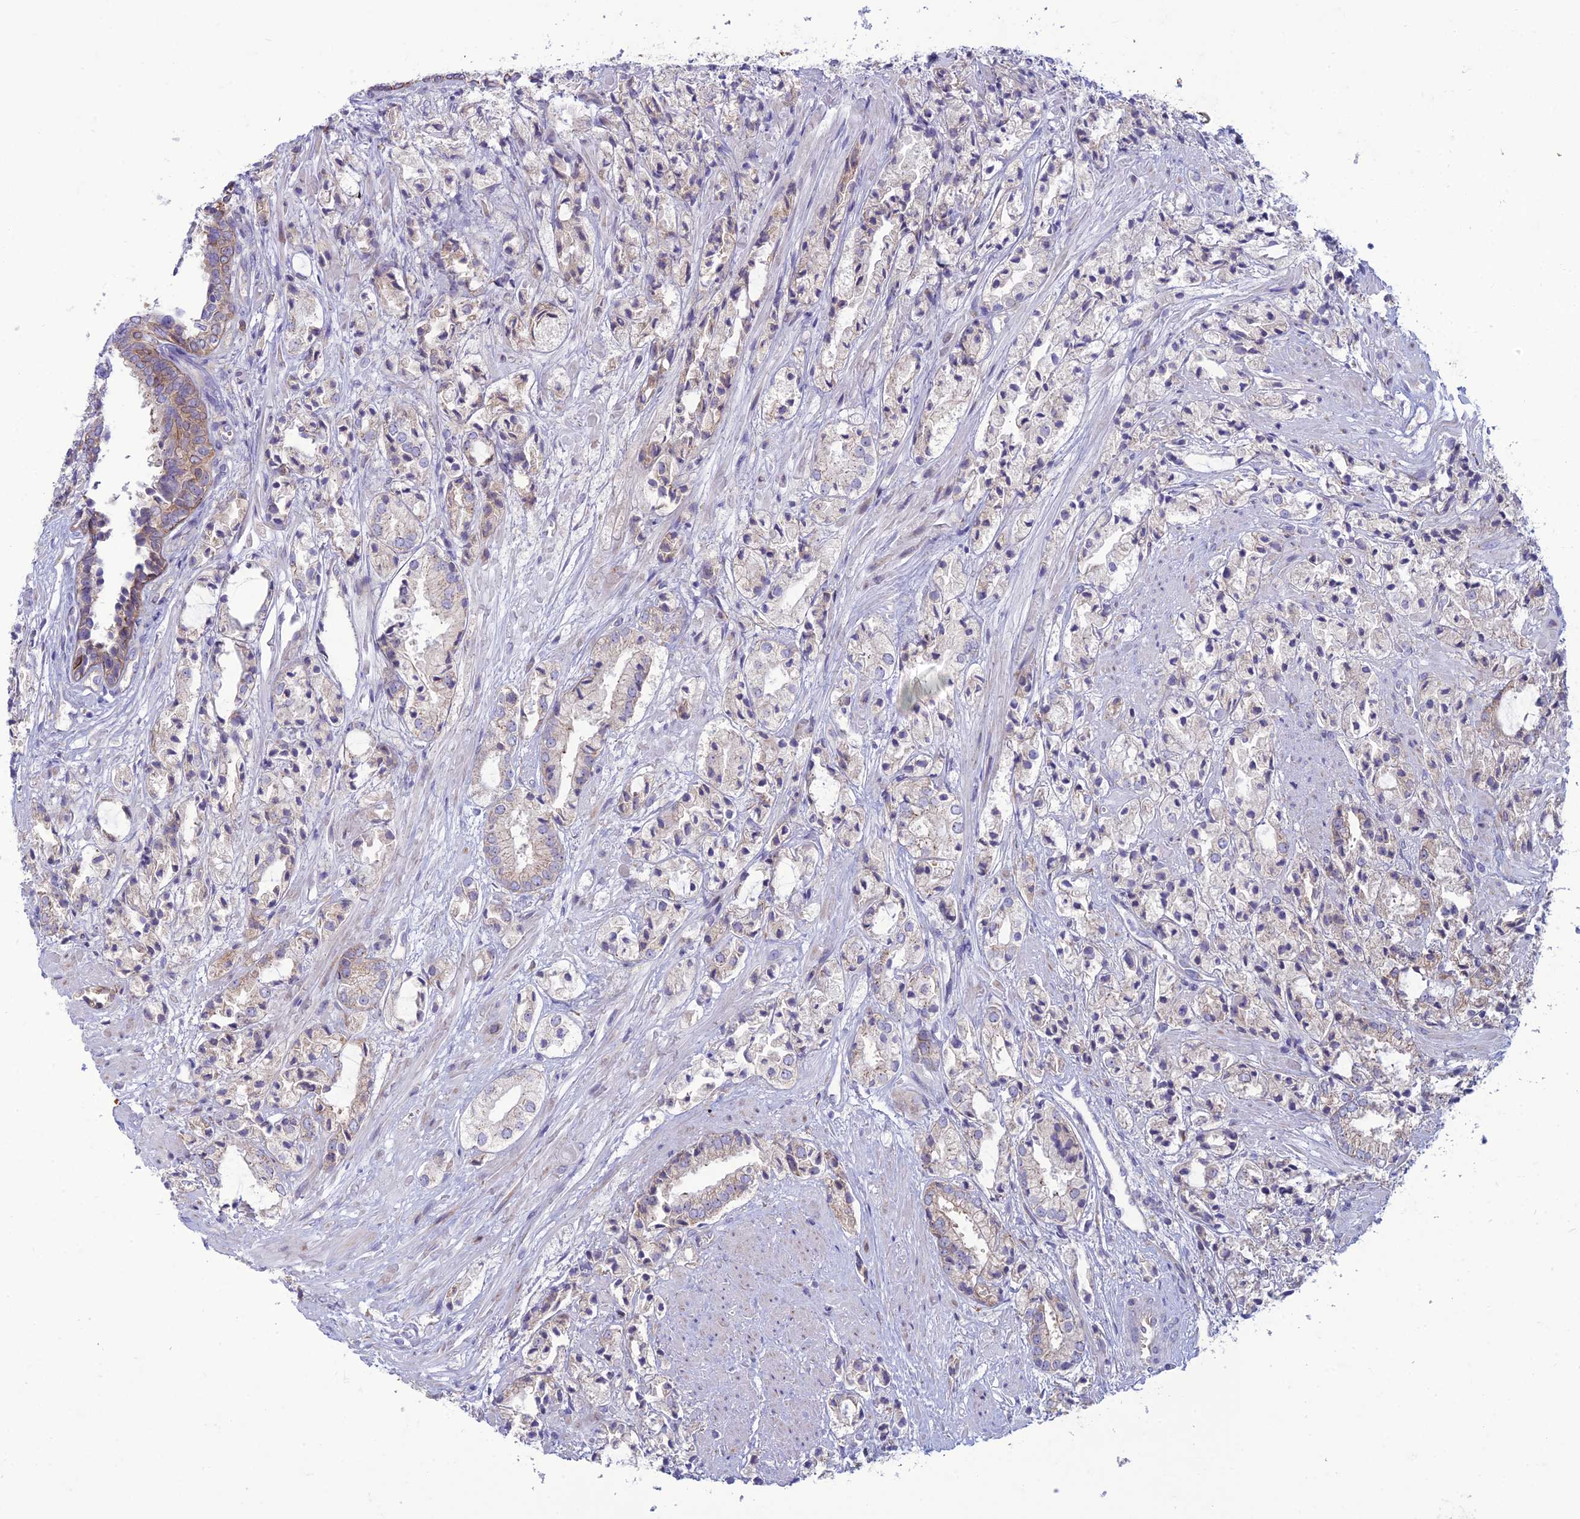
{"staining": {"intensity": "weak", "quantity": "<25%", "location": "cytoplasmic/membranous"}, "tissue": "prostate cancer", "cell_type": "Tumor cells", "image_type": "cancer", "snomed": [{"axis": "morphology", "description": "Adenocarcinoma, High grade"}, {"axis": "topography", "description": "Prostate"}], "caption": "Micrograph shows no protein positivity in tumor cells of high-grade adenocarcinoma (prostate) tissue.", "gene": "RPL17-C18orf32", "patient": {"sex": "male", "age": 50}}